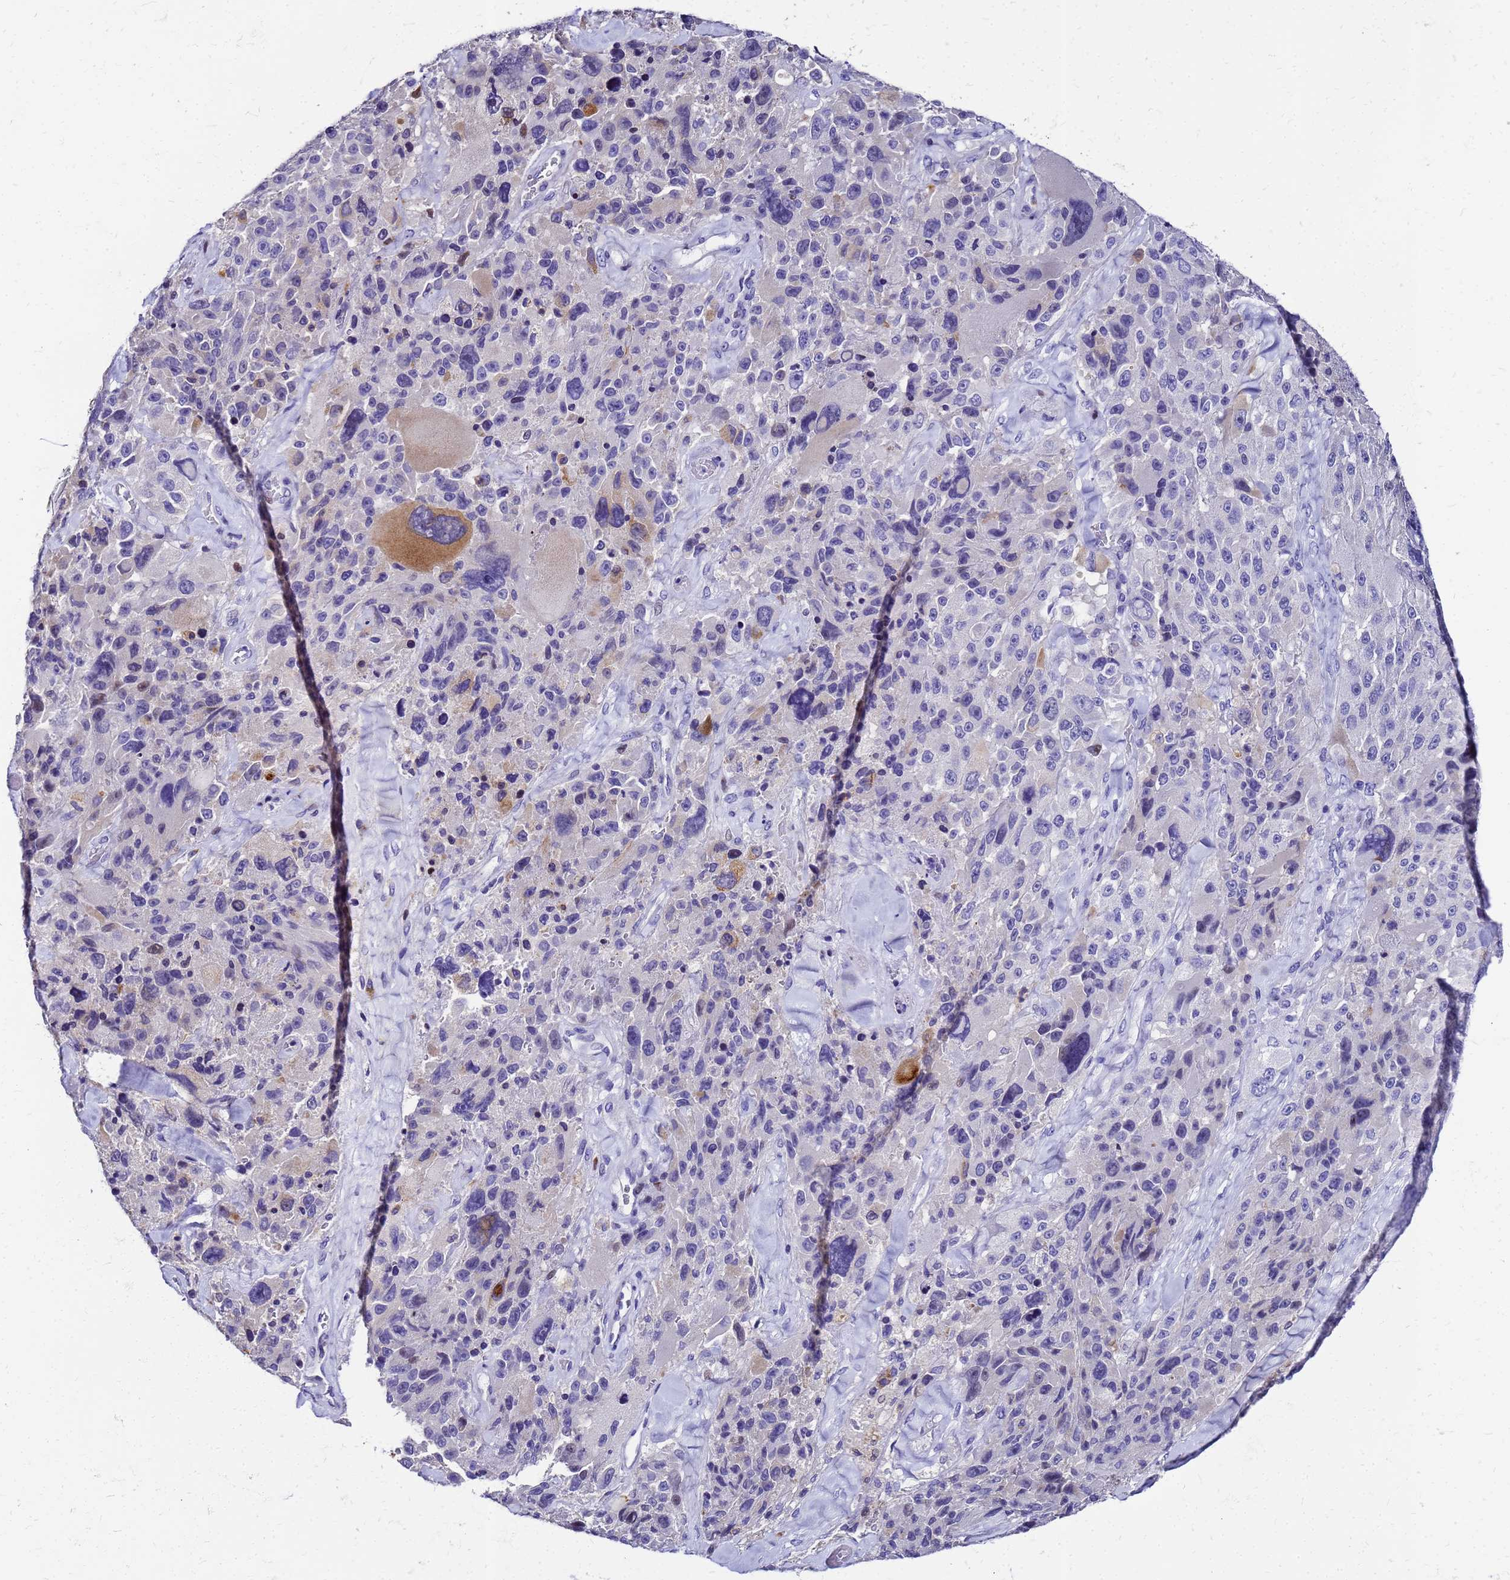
{"staining": {"intensity": "moderate", "quantity": "<25%", "location": "cytoplasmic/membranous"}, "tissue": "melanoma", "cell_type": "Tumor cells", "image_type": "cancer", "snomed": [{"axis": "morphology", "description": "Malignant melanoma, Metastatic site"}, {"axis": "topography", "description": "Lymph node"}], "caption": "Immunohistochemistry image of neoplastic tissue: malignant melanoma (metastatic site) stained using immunohistochemistry displays low levels of moderate protein expression localized specifically in the cytoplasmic/membranous of tumor cells, appearing as a cytoplasmic/membranous brown color.", "gene": "SMIM21", "patient": {"sex": "male", "age": 62}}